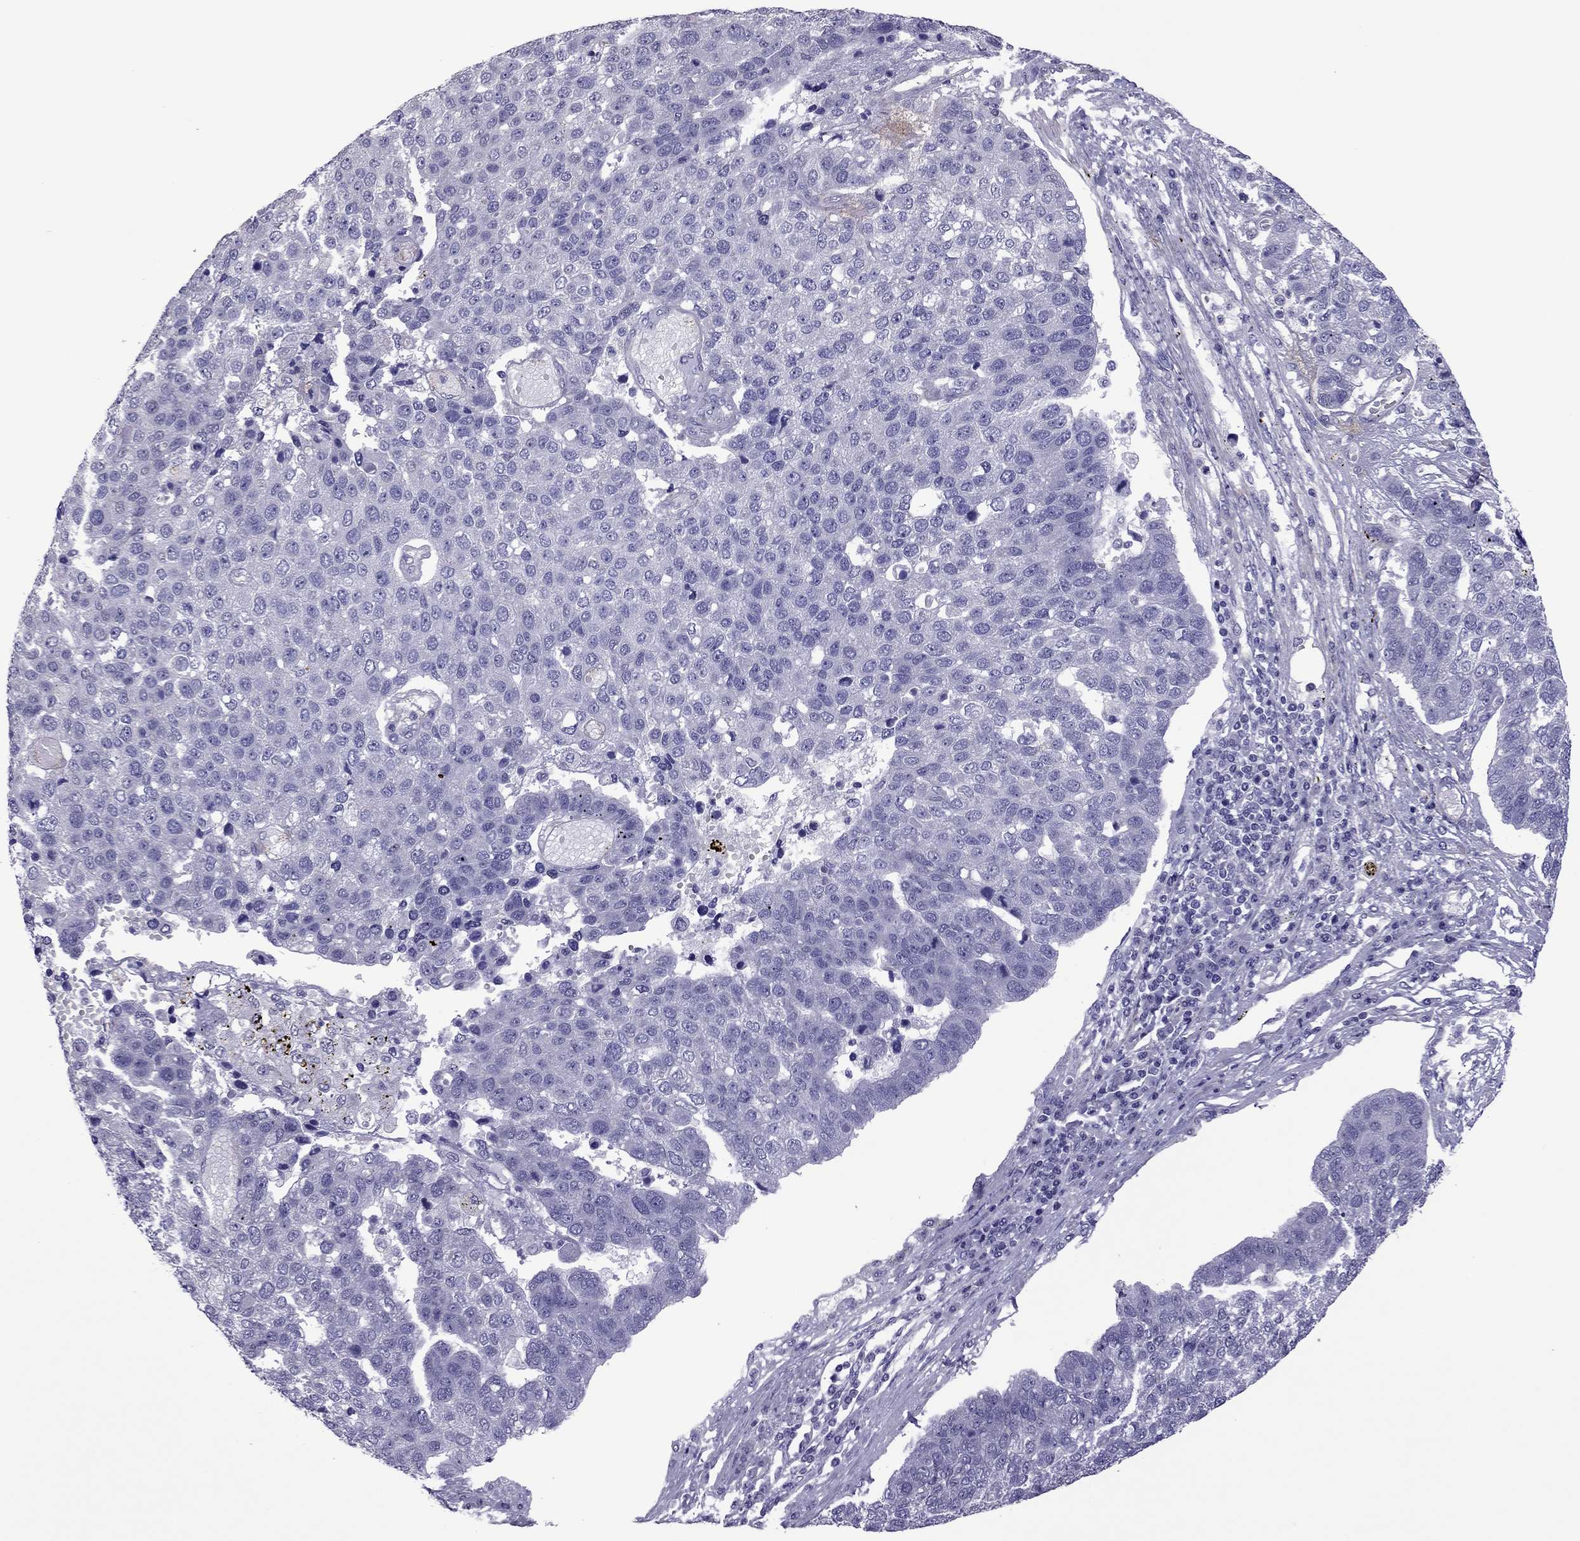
{"staining": {"intensity": "negative", "quantity": "none", "location": "none"}, "tissue": "pancreatic cancer", "cell_type": "Tumor cells", "image_type": "cancer", "snomed": [{"axis": "morphology", "description": "Adenocarcinoma, NOS"}, {"axis": "topography", "description": "Pancreas"}], "caption": "Tumor cells are negative for brown protein staining in pancreatic cancer.", "gene": "SLC16A8", "patient": {"sex": "female", "age": 61}}